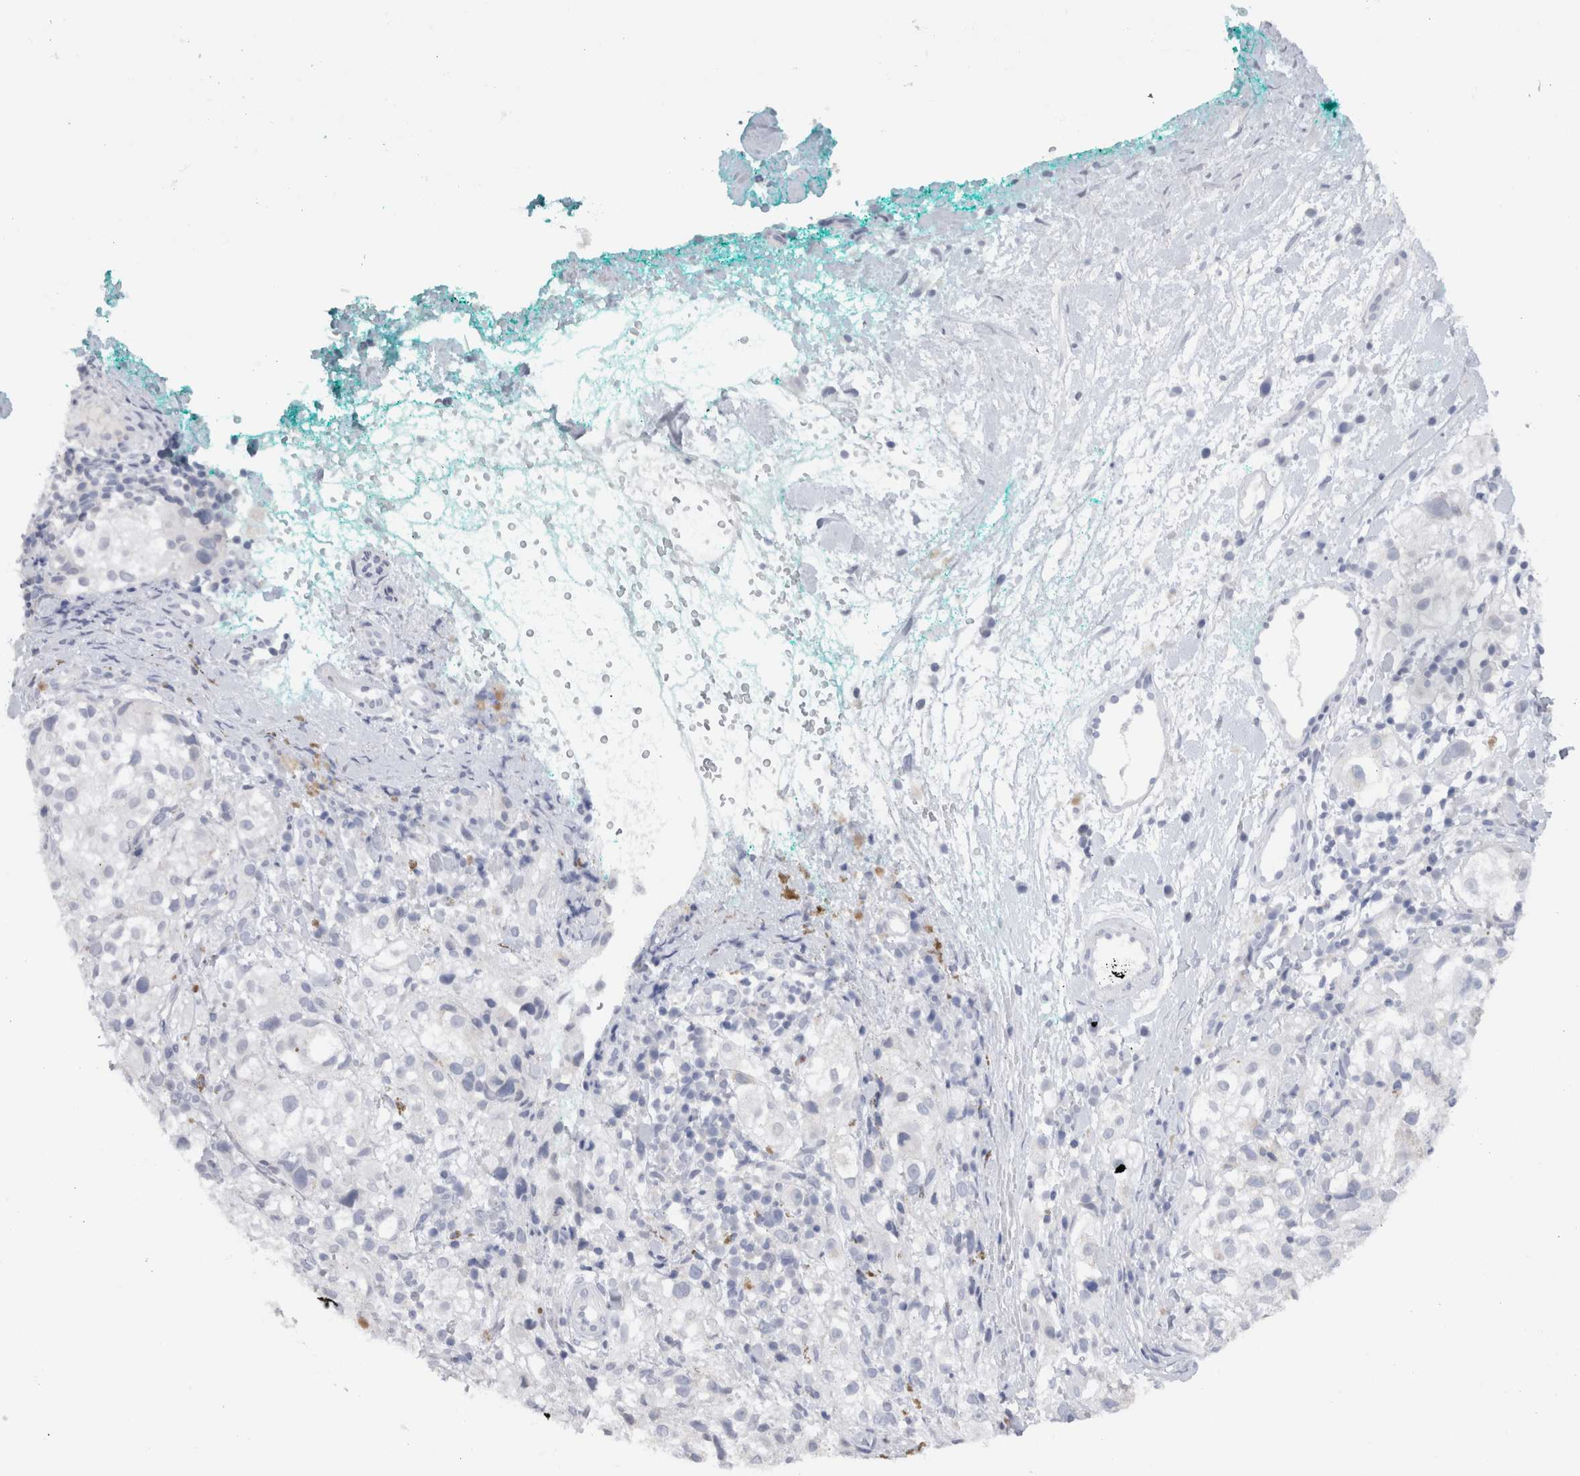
{"staining": {"intensity": "negative", "quantity": "none", "location": "none"}, "tissue": "melanoma", "cell_type": "Tumor cells", "image_type": "cancer", "snomed": [{"axis": "morphology", "description": "Necrosis, NOS"}, {"axis": "morphology", "description": "Malignant melanoma, NOS"}, {"axis": "topography", "description": "Skin"}], "caption": "The image demonstrates no staining of tumor cells in melanoma.", "gene": "C9orf50", "patient": {"sex": "female", "age": 87}}